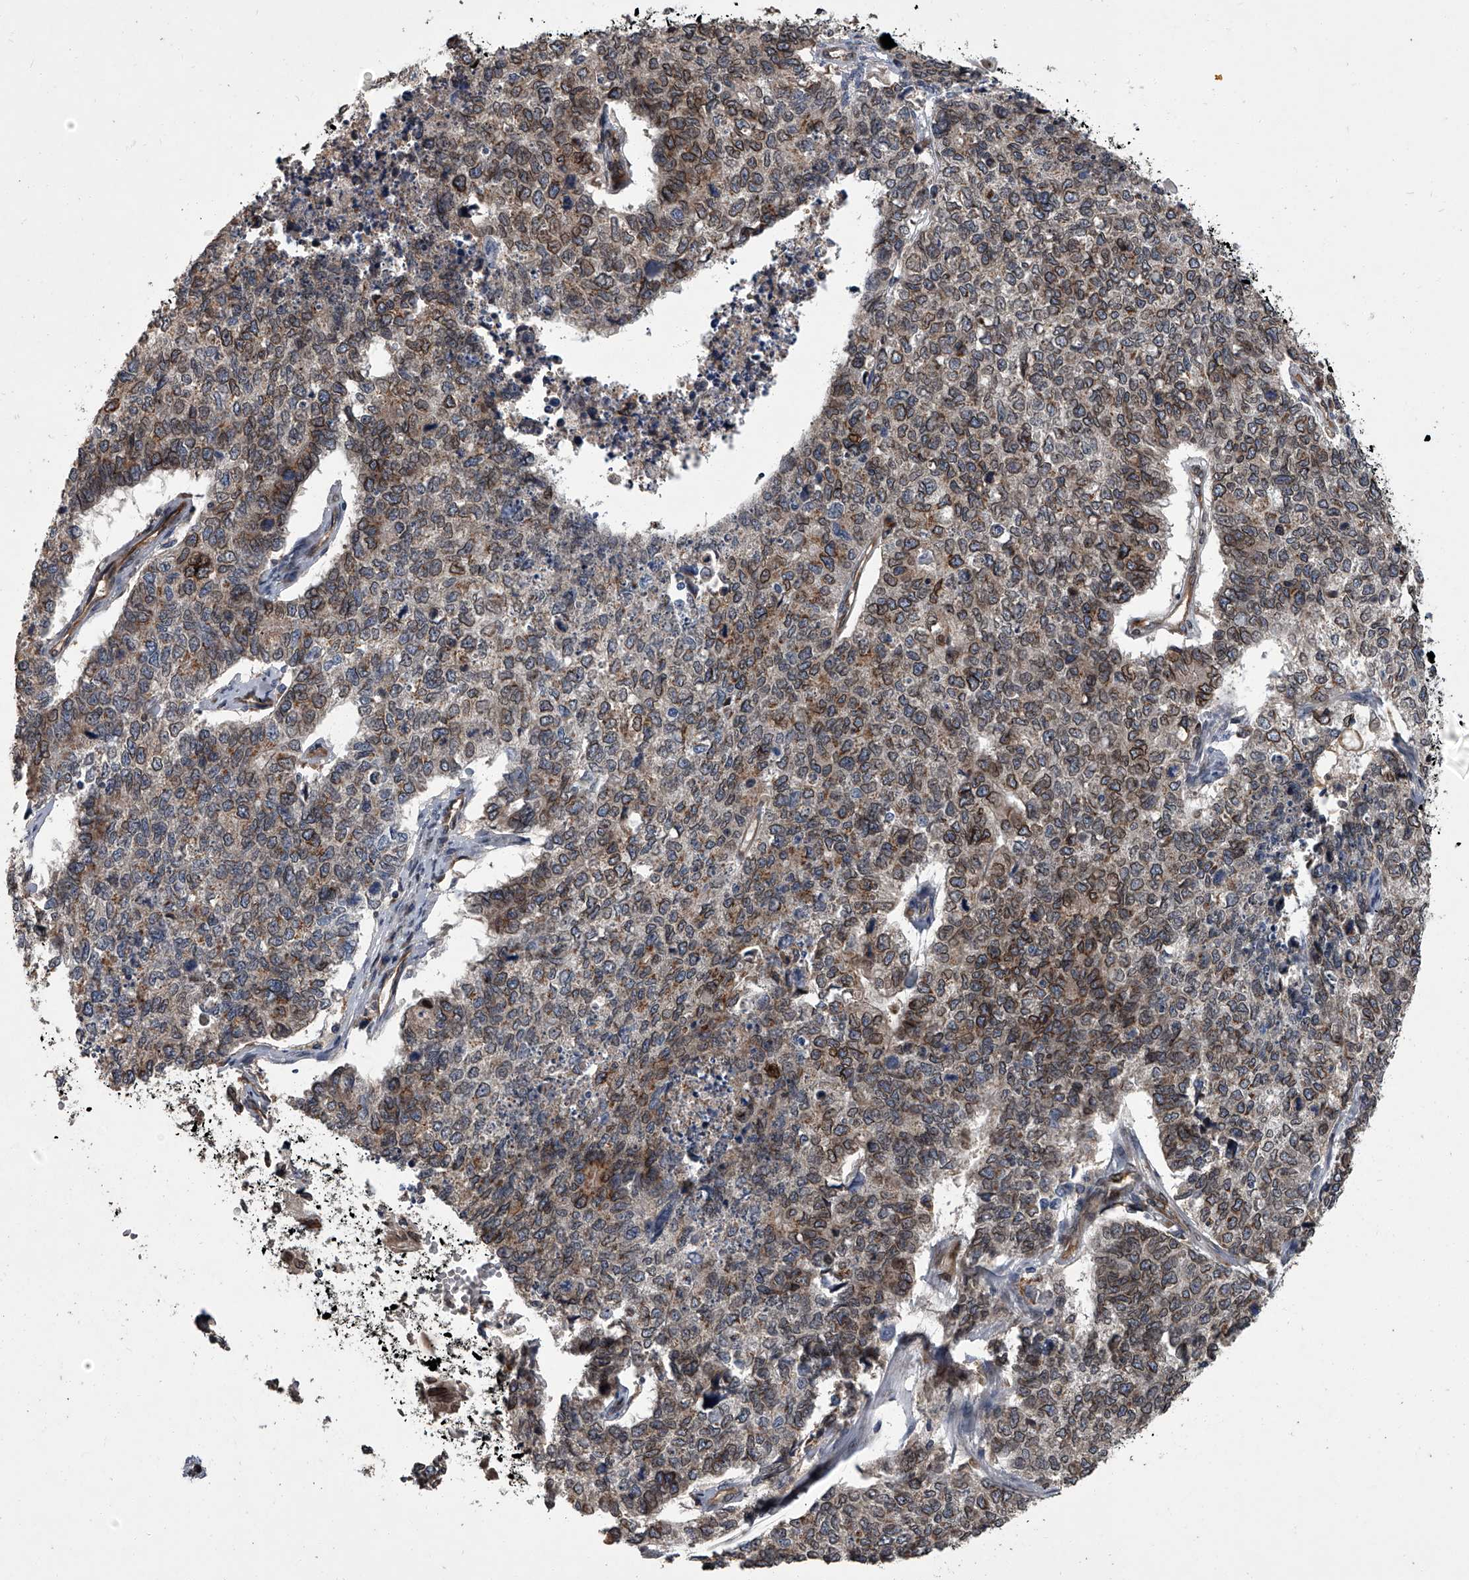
{"staining": {"intensity": "moderate", "quantity": "25%-75%", "location": "cytoplasmic/membranous,nuclear"}, "tissue": "cervical cancer", "cell_type": "Tumor cells", "image_type": "cancer", "snomed": [{"axis": "morphology", "description": "Squamous cell carcinoma, NOS"}, {"axis": "topography", "description": "Cervix"}], "caption": "Squamous cell carcinoma (cervical) tissue reveals moderate cytoplasmic/membranous and nuclear staining in about 25%-75% of tumor cells, visualized by immunohistochemistry. (DAB IHC, brown staining for protein, blue staining for nuclei).", "gene": "LRRC8C", "patient": {"sex": "female", "age": 63}}